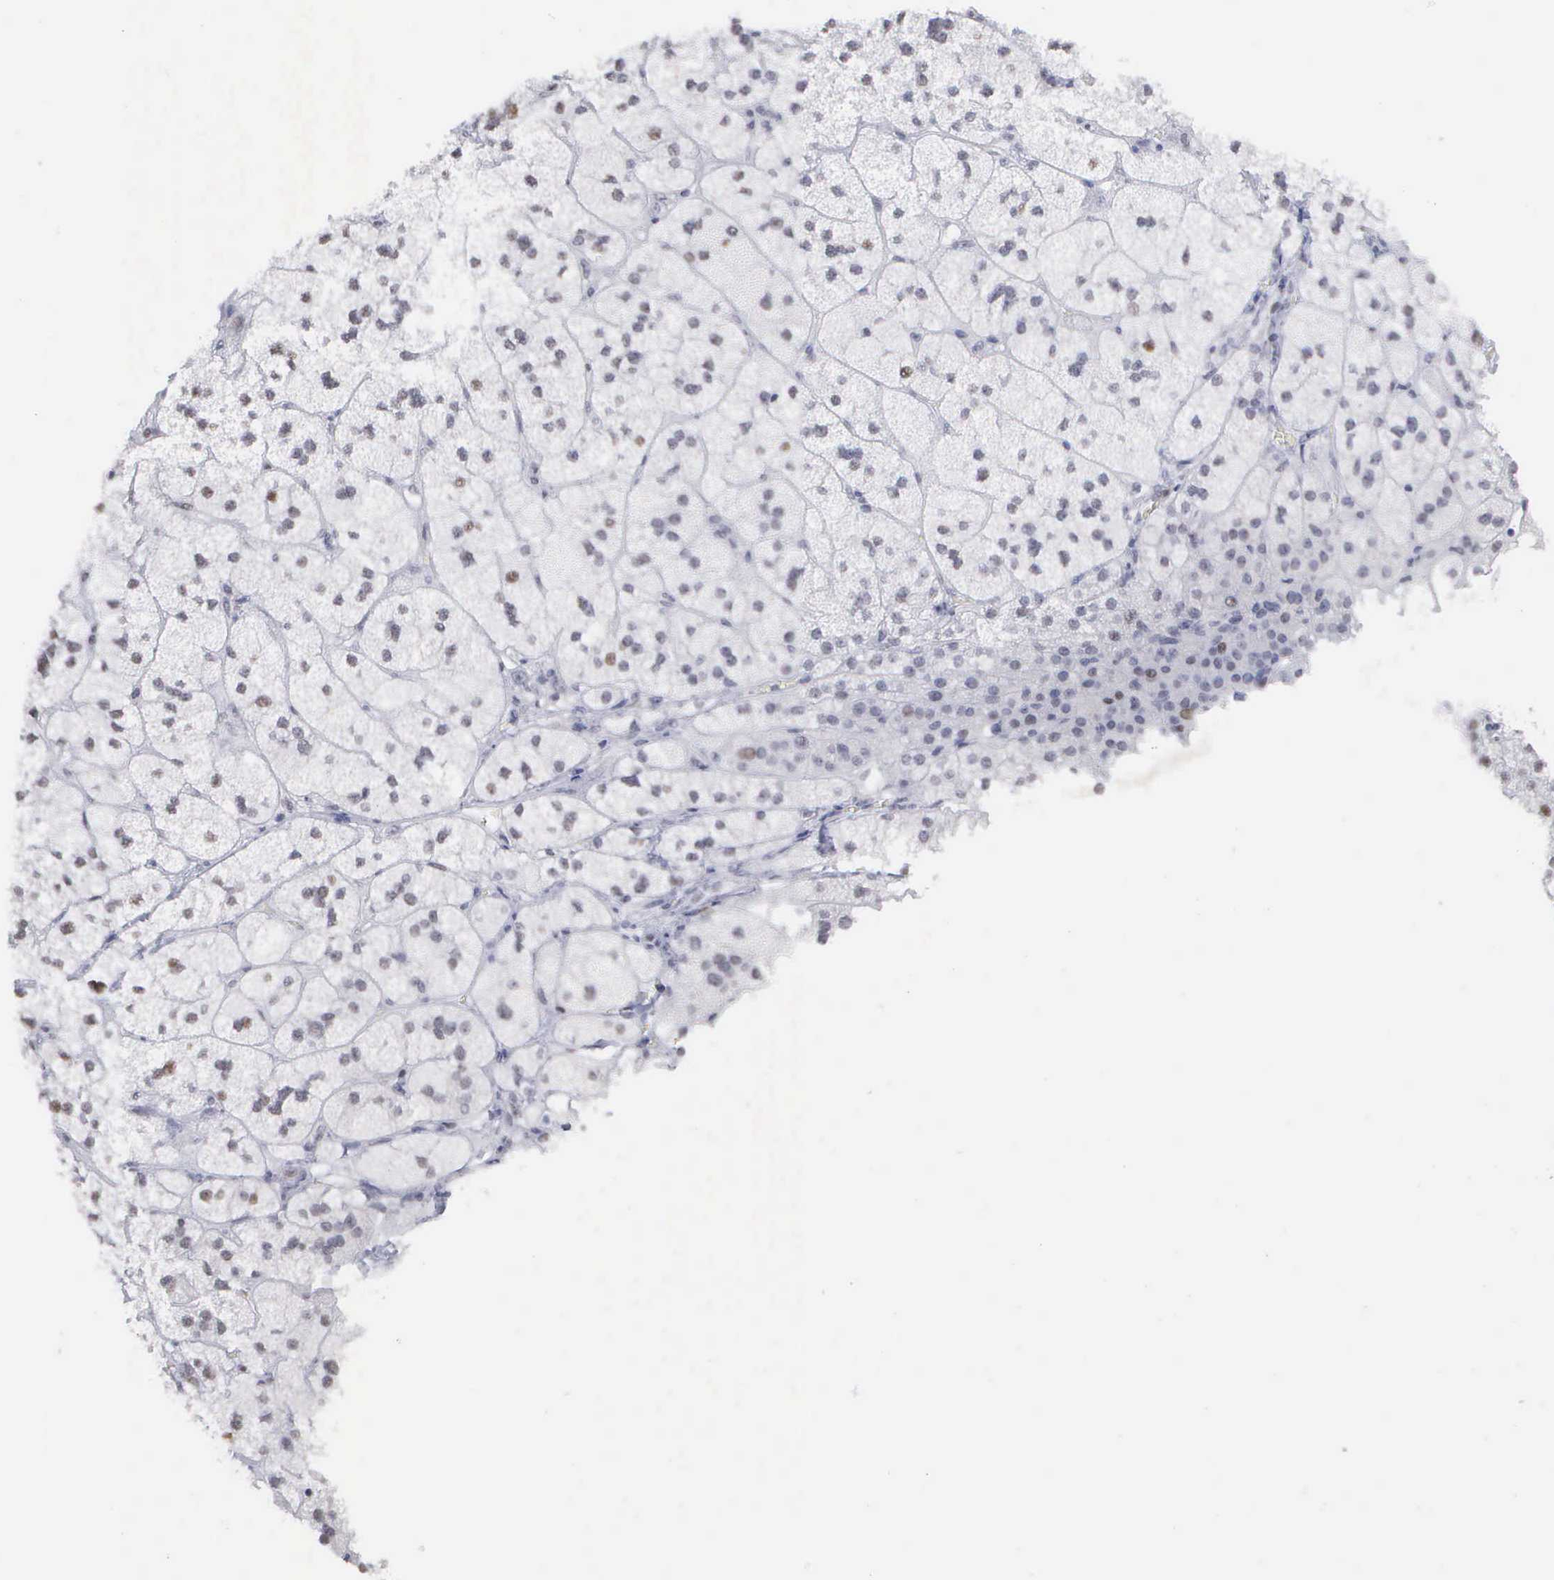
{"staining": {"intensity": "negative", "quantity": "none", "location": "none"}, "tissue": "adrenal gland", "cell_type": "Glandular cells", "image_type": "normal", "snomed": [{"axis": "morphology", "description": "Normal tissue, NOS"}, {"axis": "topography", "description": "Adrenal gland"}], "caption": "Glandular cells show no significant positivity in benign adrenal gland. Nuclei are stained in blue.", "gene": "SPIN3", "patient": {"sex": "female", "age": 60}}